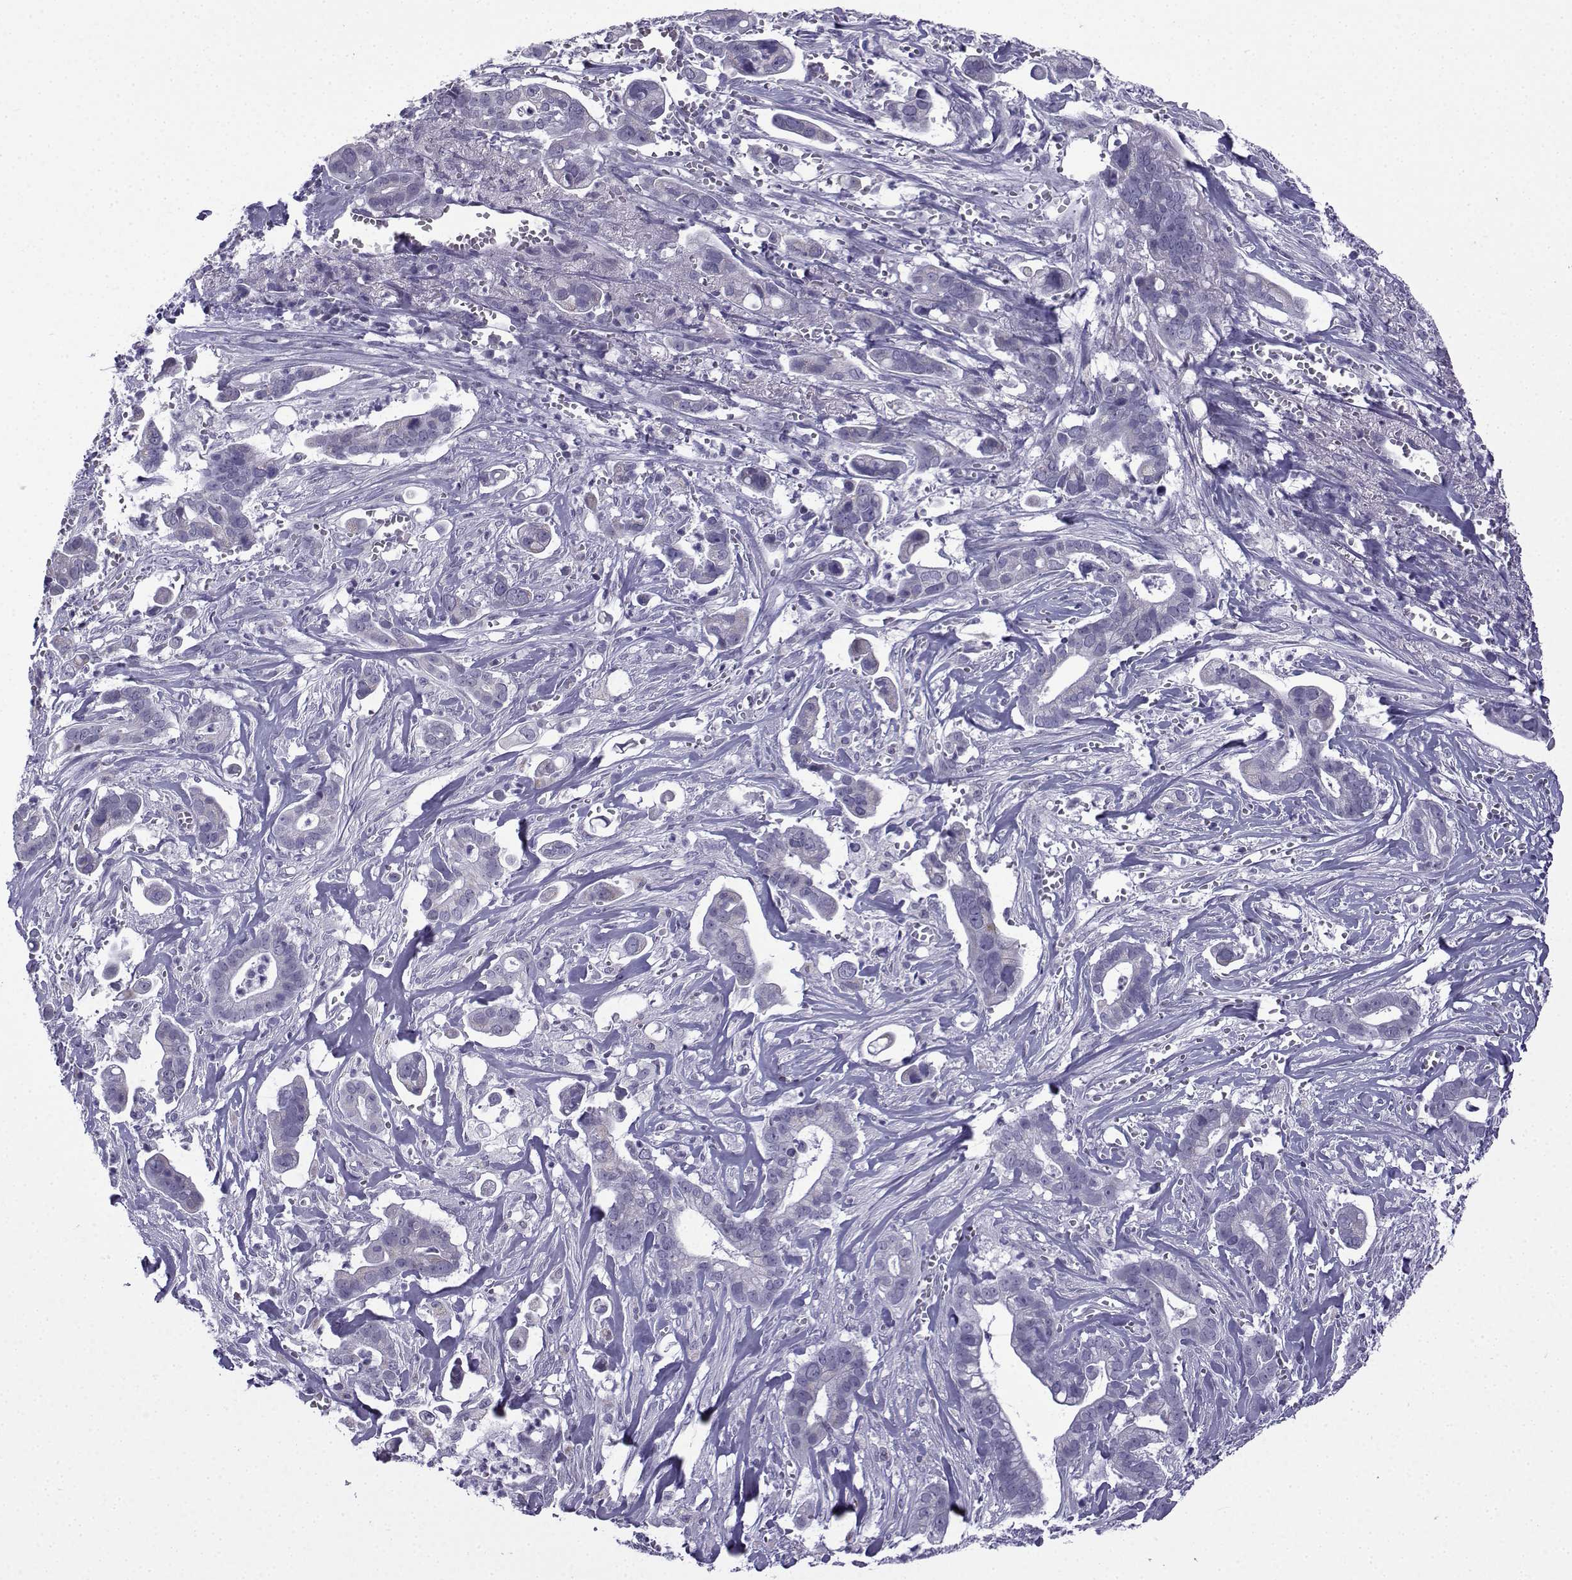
{"staining": {"intensity": "negative", "quantity": "none", "location": "none"}, "tissue": "pancreatic cancer", "cell_type": "Tumor cells", "image_type": "cancer", "snomed": [{"axis": "morphology", "description": "Adenocarcinoma, NOS"}, {"axis": "topography", "description": "Pancreas"}], "caption": "A high-resolution image shows immunohistochemistry (IHC) staining of pancreatic adenocarcinoma, which reveals no significant staining in tumor cells. The staining is performed using DAB brown chromogen with nuclei counter-stained in using hematoxylin.", "gene": "ACRBP", "patient": {"sex": "male", "age": 61}}